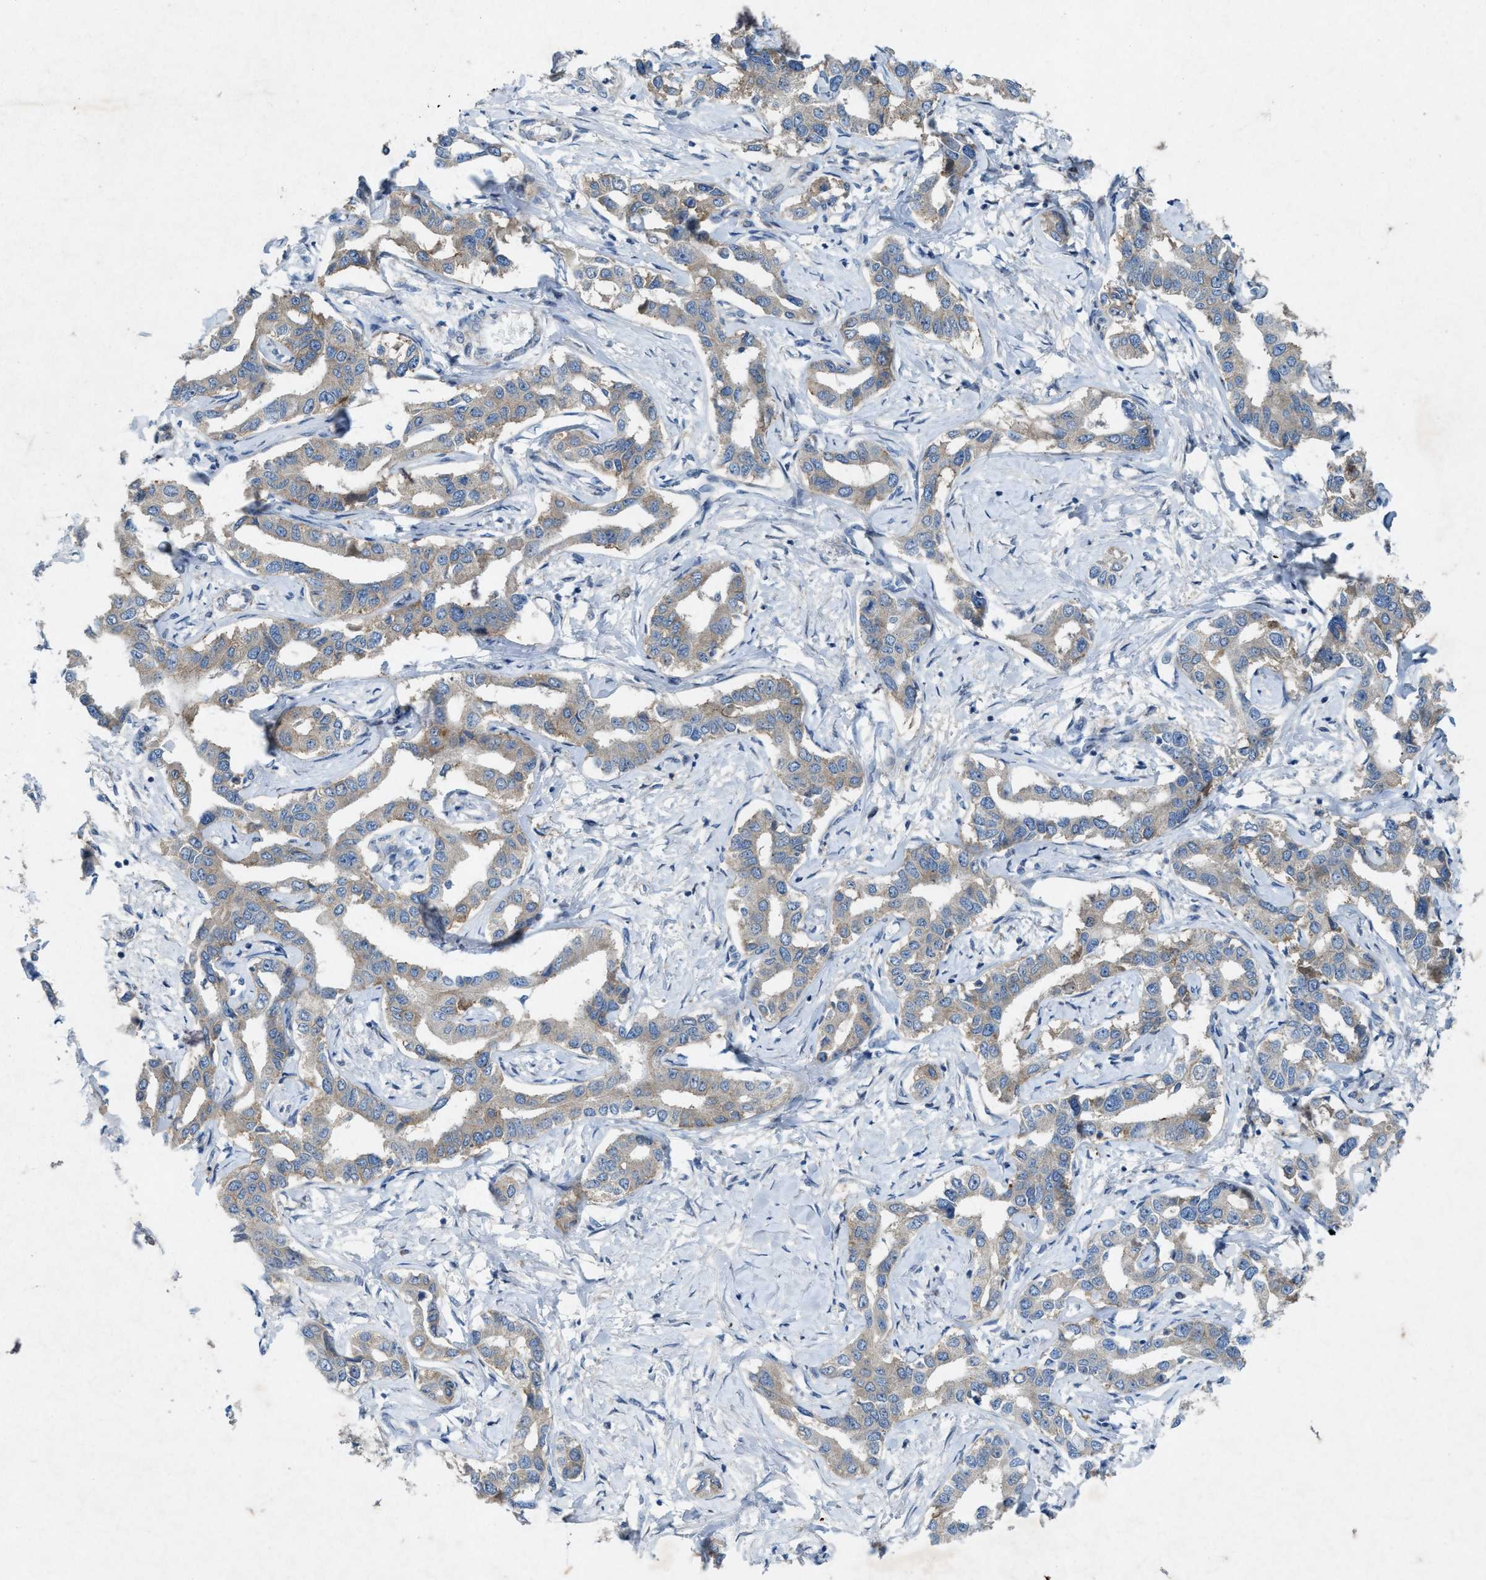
{"staining": {"intensity": "weak", "quantity": "<25%", "location": "cytoplasmic/membranous"}, "tissue": "liver cancer", "cell_type": "Tumor cells", "image_type": "cancer", "snomed": [{"axis": "morphology", "description": "Cholangiocarcinoma"}, {"axis": "topography", "description": "Liver"}], "caption": "The IHC photomicrograph has no significant positivity in tumor cells of liver cancer (cholangiocarcinoma) tissue.", "gene": "URGCP", "patient": {"sex": "male", "age": 59}}